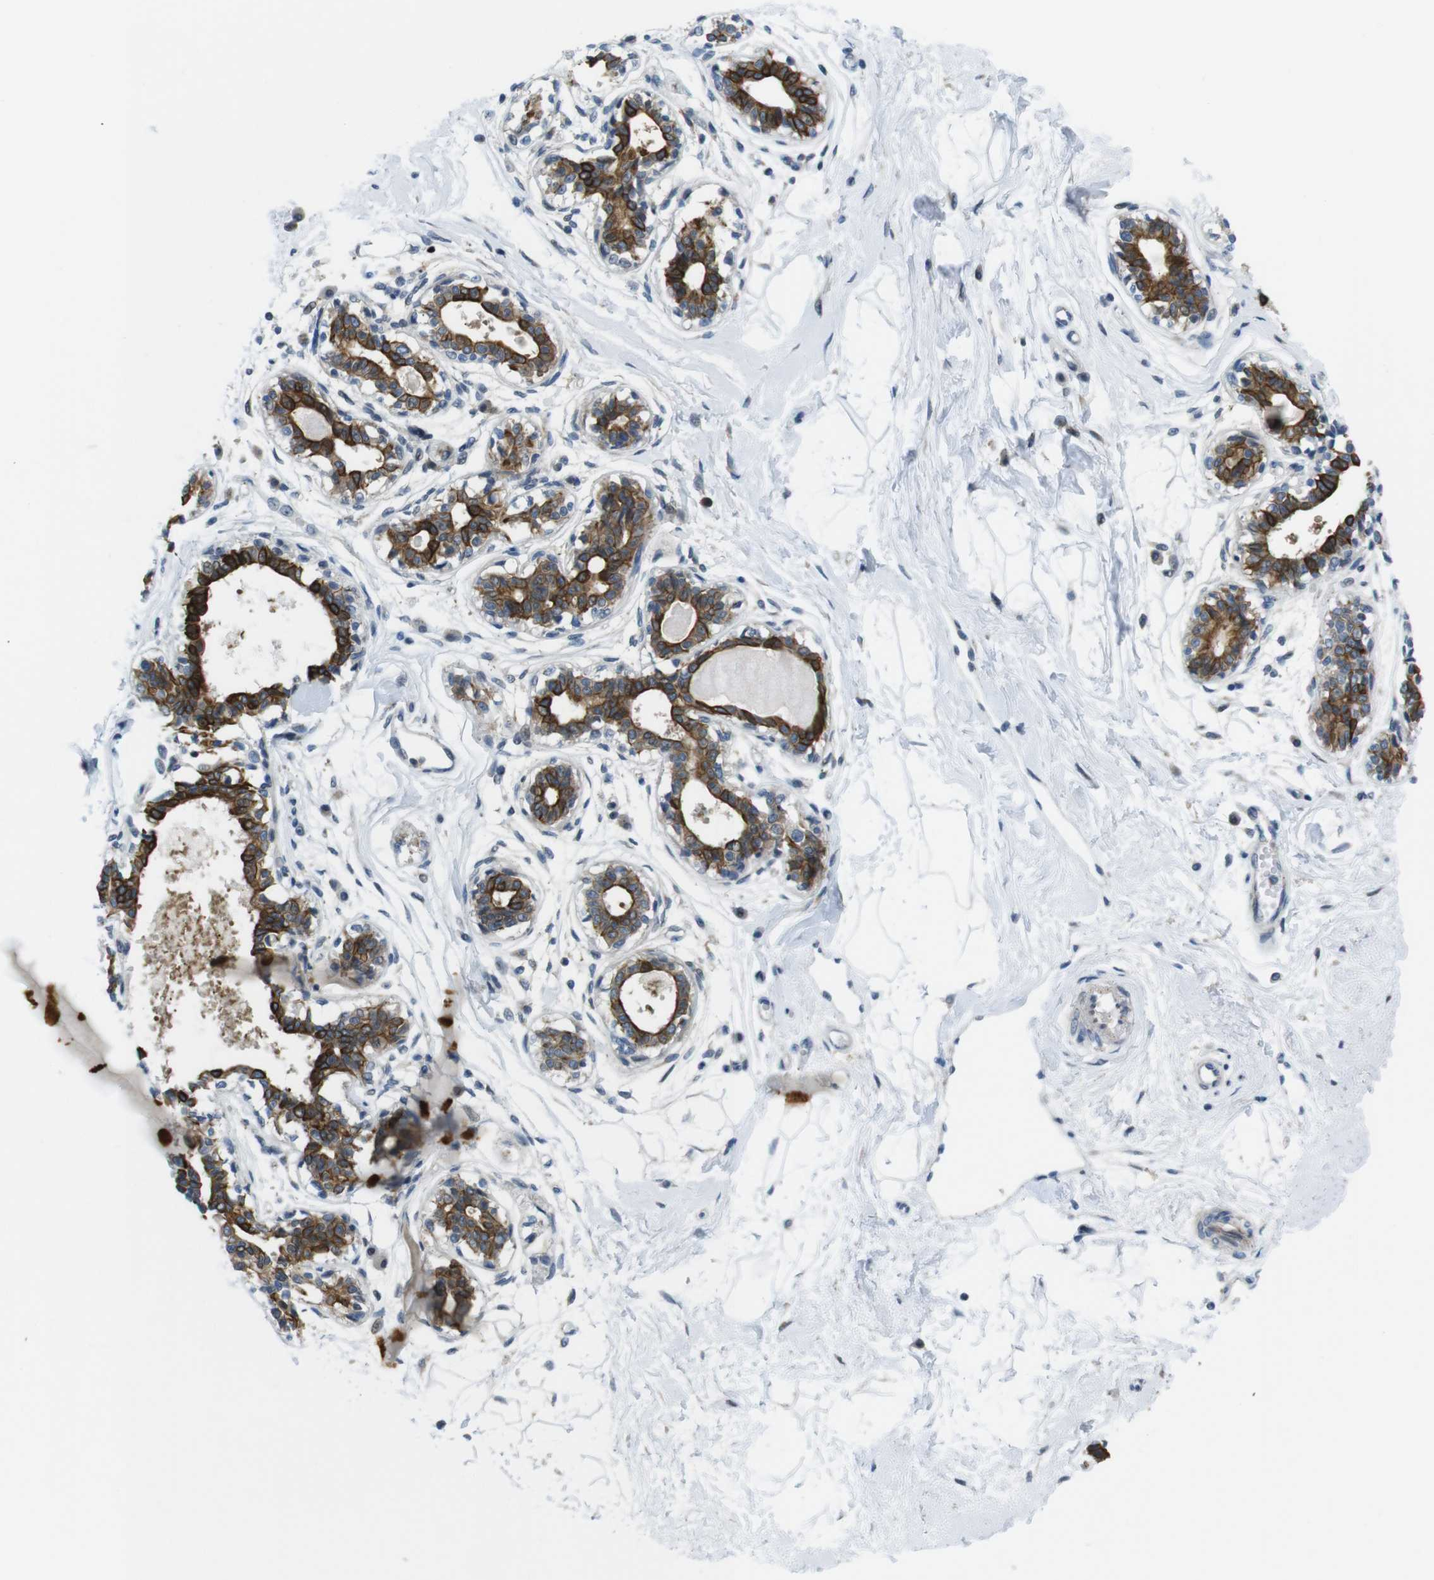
{"staining": {"intensity": "negative", "quantity": "none", "location": "none"}, "tissue": "breast", "cell_type": "Adipocytes", "image_type": "normal", "snomed": [{"axis": "morphology", "description": "Normal tissue, NOS"}, {"axis": "topography", "description": "Breast"}], "caption": "Immunohistochemistry (IHC) micrograph of normal human breast stained for a protein (brown), which demonstrates no positivity in adipocytes. Brightfield microscopy of IHC stained with DAB (brown) and hematoxylin (blue), captured at high magnification.", "gene": "ZDHHC3", "patient": {"sex": "female", "age": 45}}